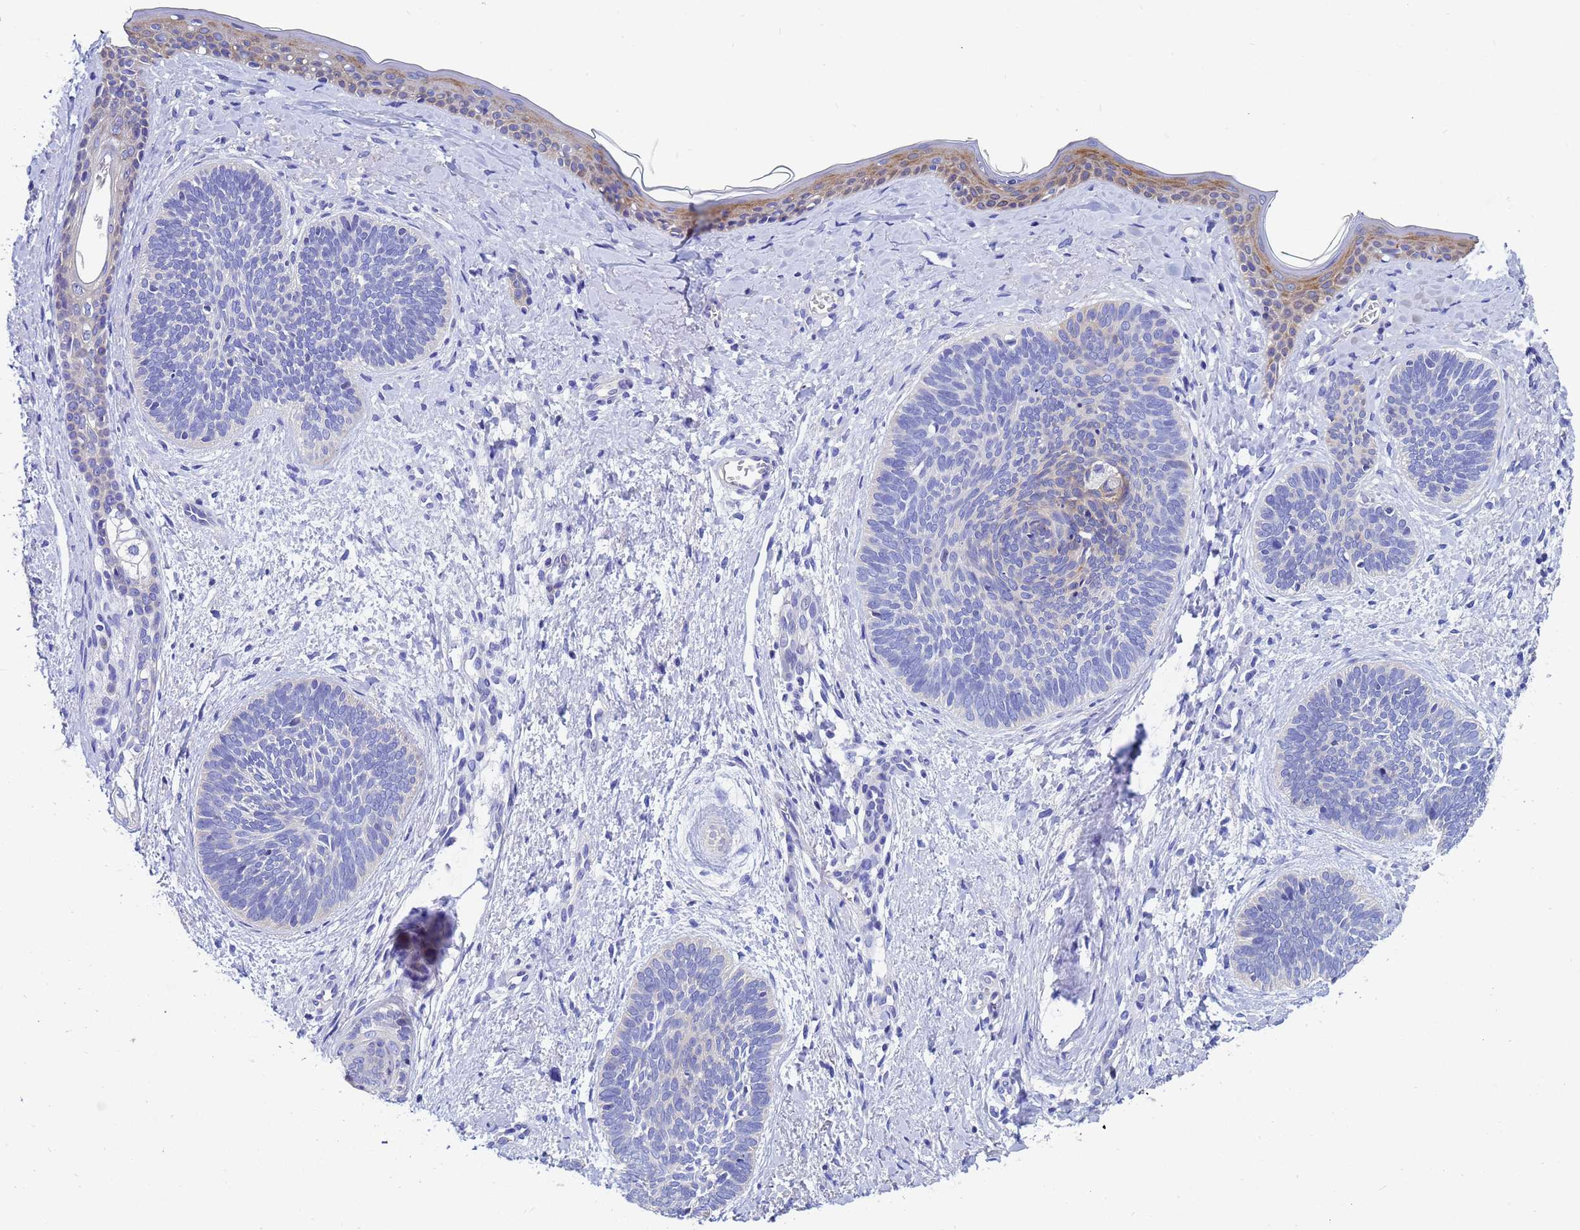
{"staining": {"intensity": "negative", "quantity": "none", "location": "none"}, "tissue": "skin cancer", "cell_type": "Tumor cells", "image_type": "cancer", "snomed": [{"axis": "morphology", "description": "Basal cell carcinoma"}, {"axis": "topography", "description": "Skin"}], "caption": "Image shows no protein positivity in tumor cells of skin cancer (basal cell carcinoma) tissue.", "gene": "UBE2O", "patient": {"sex": "female", "age": 81}}